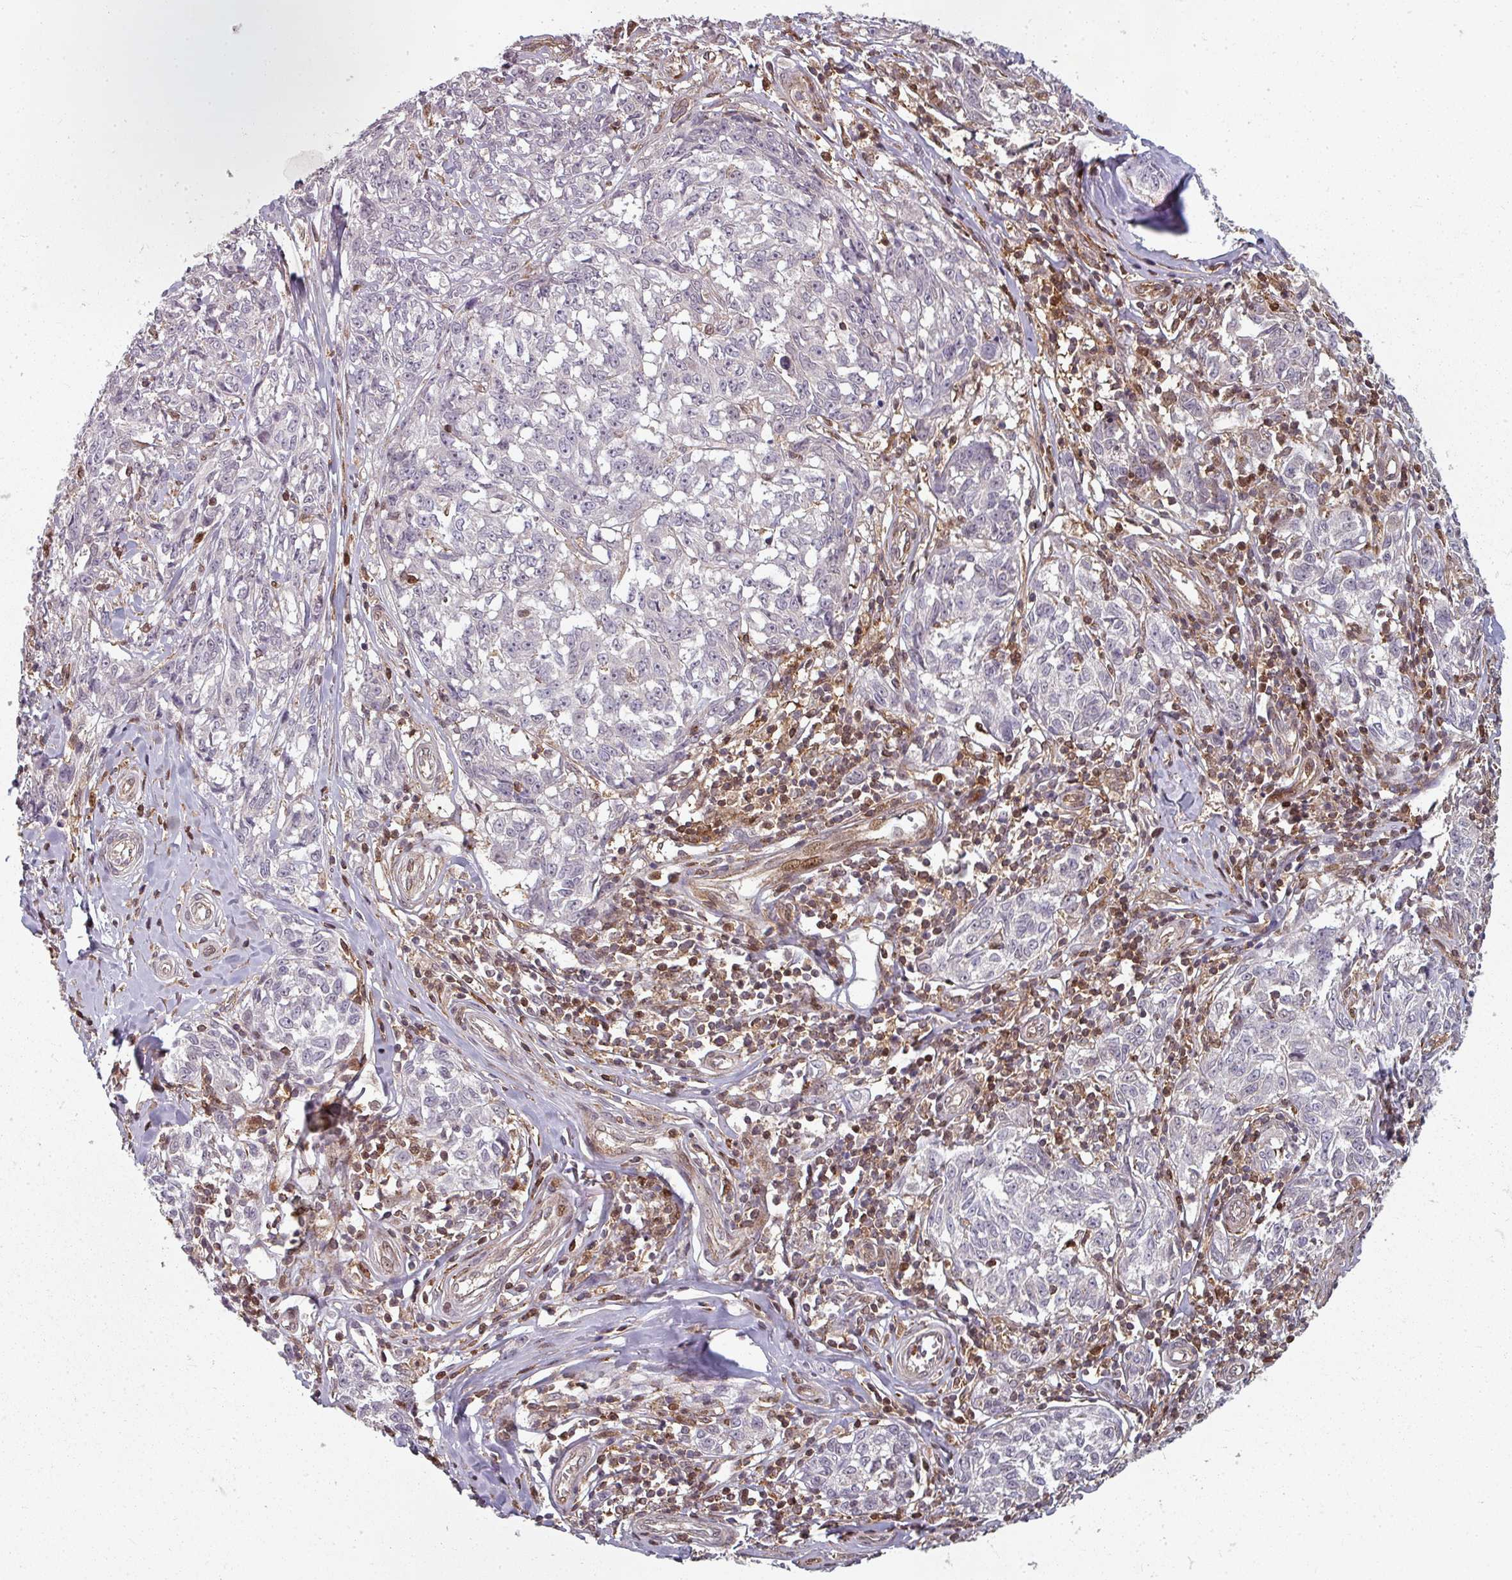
{"staining": {"intensity": "negative", "quantity": "none", "location": "none"}, "tissue": "melanoma", "cell_type": "Tumor cells", "image_type": "cancer", "snomed": [{"axis": "morphology", "description": "Normal tissue, NOS"}, {"axis": "morphology", "description": "Malignant melanoma, NOS"}, {"axis": "topography", "description": "Skin"}], "caption": "The micrograph reveals no staining of tumor cells in melanoma.", "gene": "CLIC1", "patient": {"sex": "female", "age": 64}}